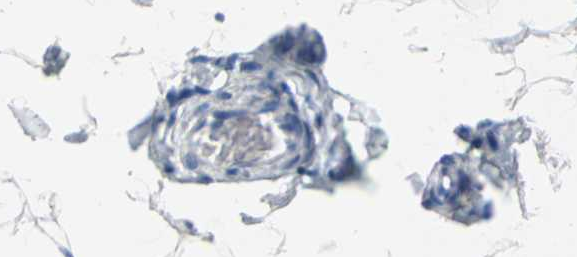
{"staining": {"intensity": "negative", "quantity": "none", "location": "none"}, "tissue": "adipose tissue", "cell_type": "Adipocytes", "image_type": "normal", "snomed": [{"axis": "morphology", "description": "Normal tissue, NOS"}, {"axis": "topography", "description": "Soft tissue"}], "caption": "Adipocytes show no significant protein positivity in benign adipose tissue.", "gene": "TEX264", "patient": {"sex": "male", "age": 26}}